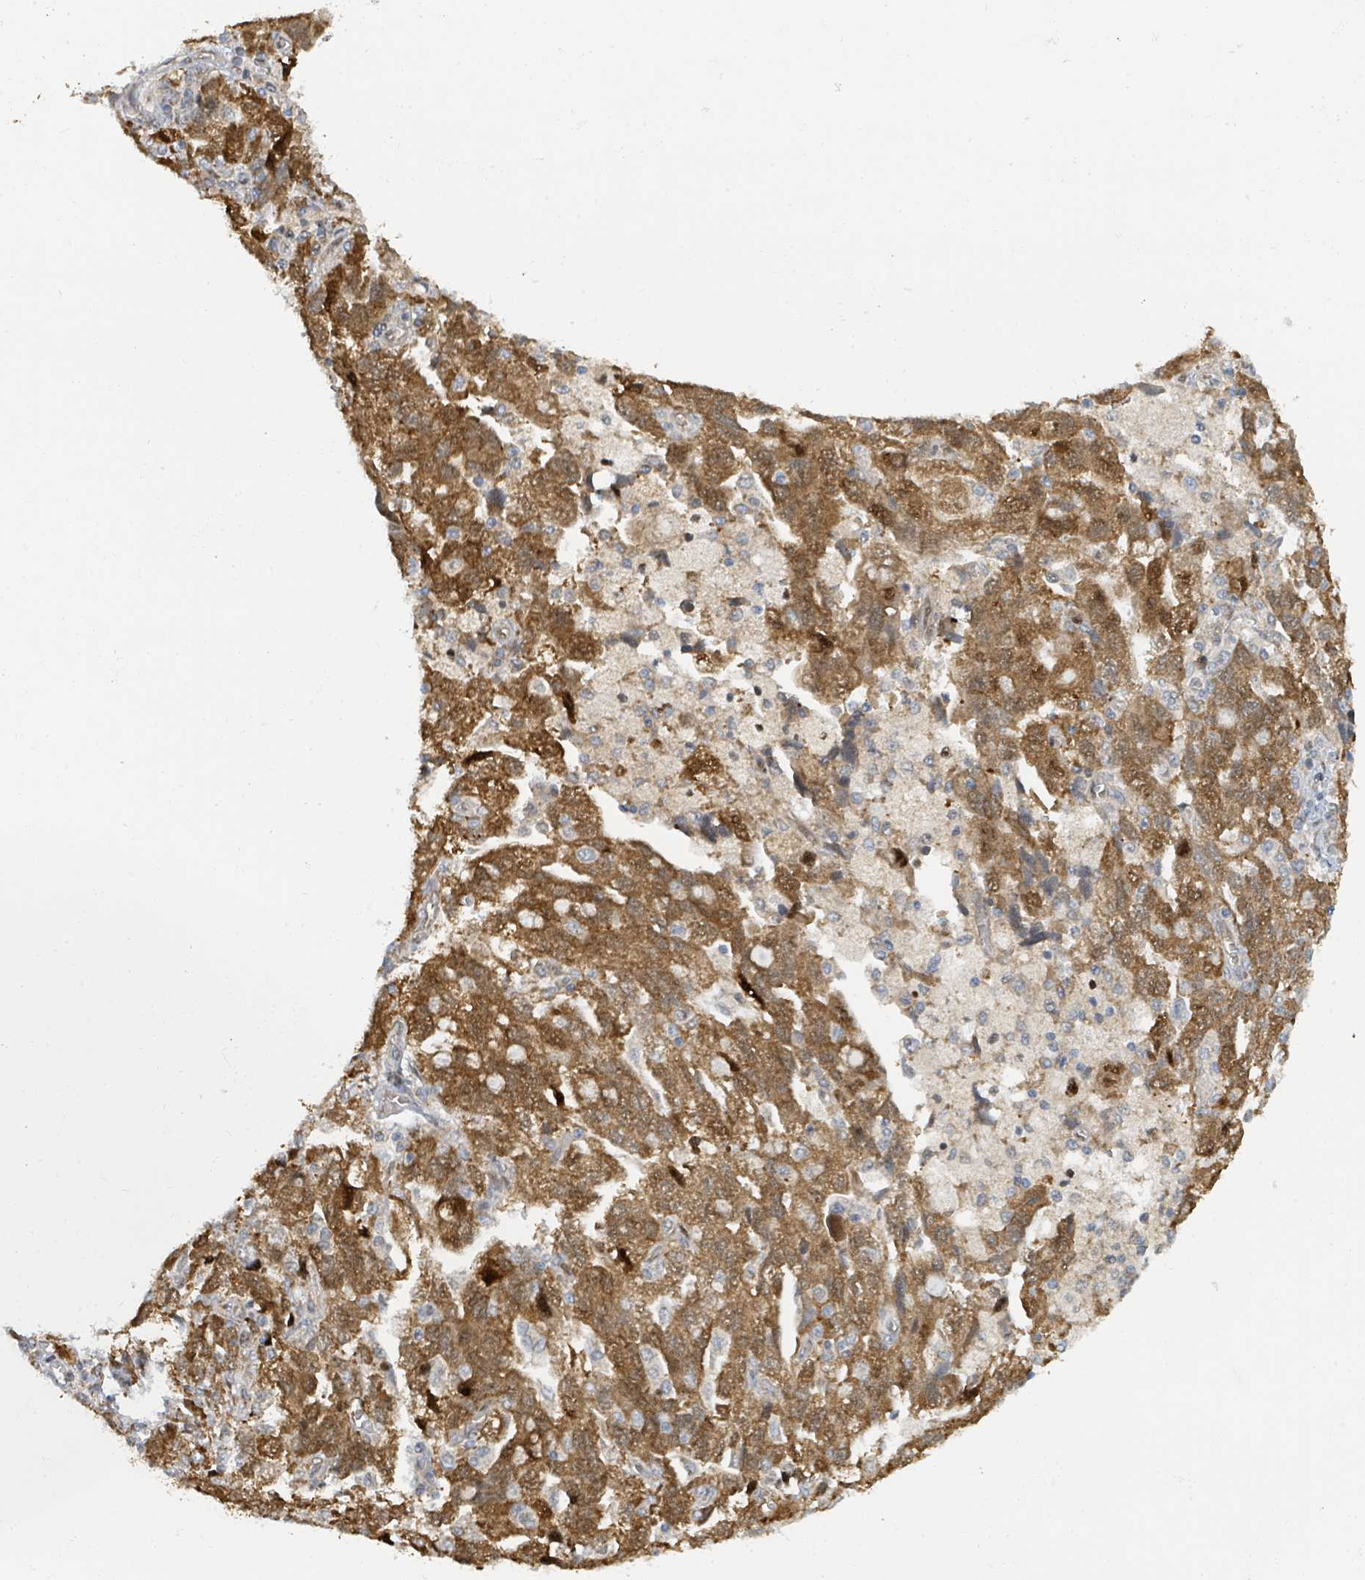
{"staining": {"intensity": "strong", "quantity": ">75%", "location": "cytoplasmic/membranous,nuclear"}, "tissue": "ovarian cancer", "cell_type": "Tumor cells", "image_type": "cancer", "snomed": [{"axis": "morphology", "description": "Carcinoma, NOS"}, {"axis": "morphology", "description": "Cystadenocarcinoma, serous, NOS"}, {"axis": "topography", "description": "Ovary"}], "caption": "Immunohistochemical staining of ovarian cancer demonstrates strong cytoplasmic/membranous and nuclear protein expression in approximately >75% of tumor cells. The staining was performed using DAB to visualize the protein expression in brown, while the nuclei were stained in blue with hematoxylin (Magnification: 20x).", "gene": "PSMB7", "patient": {"sex": "female", "age": 69}}